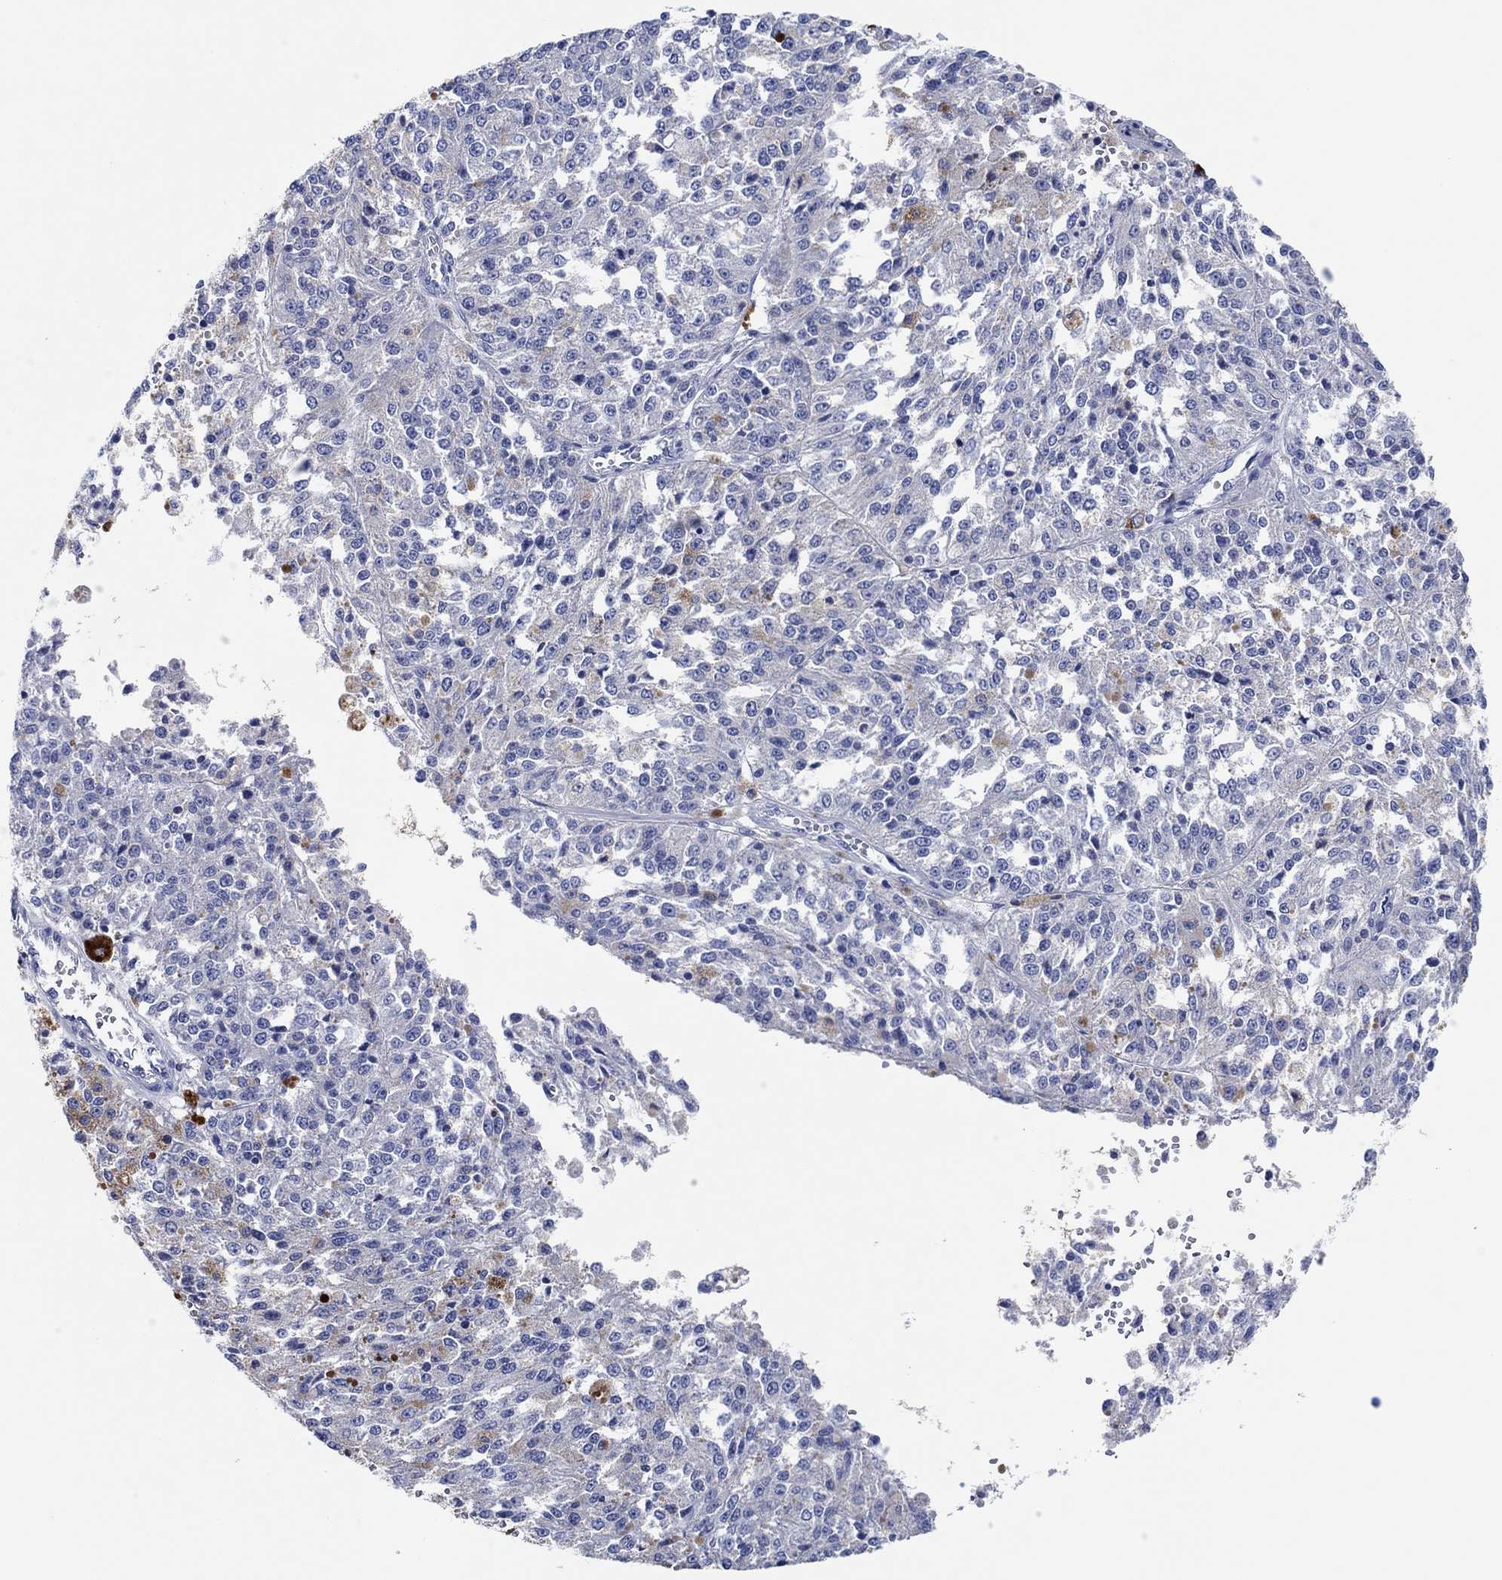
{"staining": {"intensity": "negative", "quantity": "none", "location": "none"}, "tissue": "melanoma", "cell_type": "Tumor cells", "image_type": "cancer", "snomed": [{"axis": "morphology", "description": "Malignant melanoma, Metastatic site"}, {"axis": "topography", "description": "Lymph node"}], "caption": "An image of melanoma stained for a protein exhibits no brown staining in tumor cells.", "gene": "CPNE6", "patient": {"sex": "female", "age": 64}}